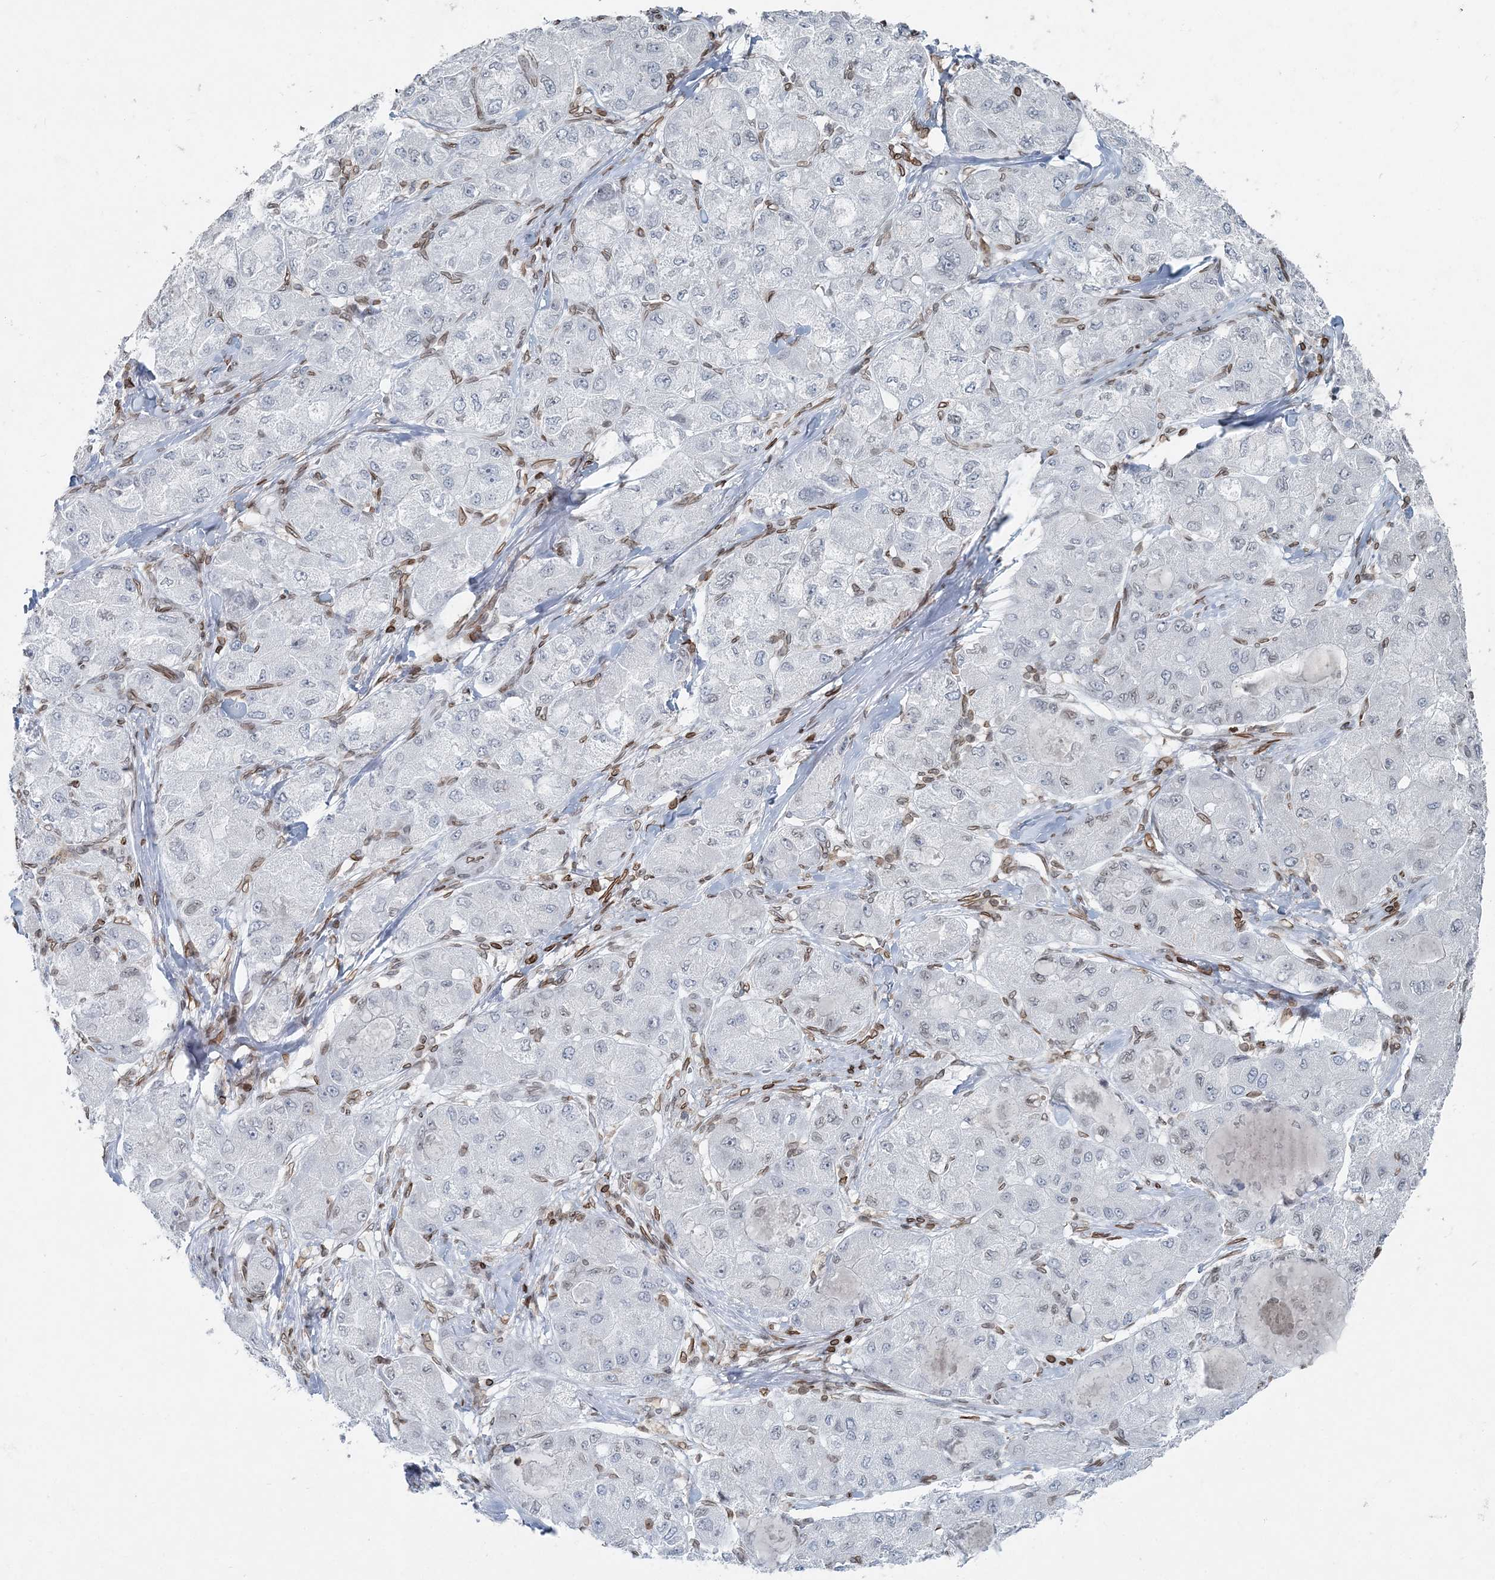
{"staining": {"intensity": "negative", "quantity": "none", "location": "none"}, "tissue": "liver cancer", "cell_type": "Tumor cells", "image_type": "cancer", "snomed": [{"axis": "morphology", "description": "Carcinoma, Hepatocellular, NOS"}, {"axis": "topography", "description": "Liver"}], "caption": "Immunohistochemistry histopathology image of liver cancer (hepatocellular carcinoma) stained for a protein (brown), which displays no positivity in tumor cells. (Brightfield microscopy of DAB immunohistochemistry (IHC) at high magnification).", "gene": "GJD4", "patient": {"sex": "male", "age": 80}}